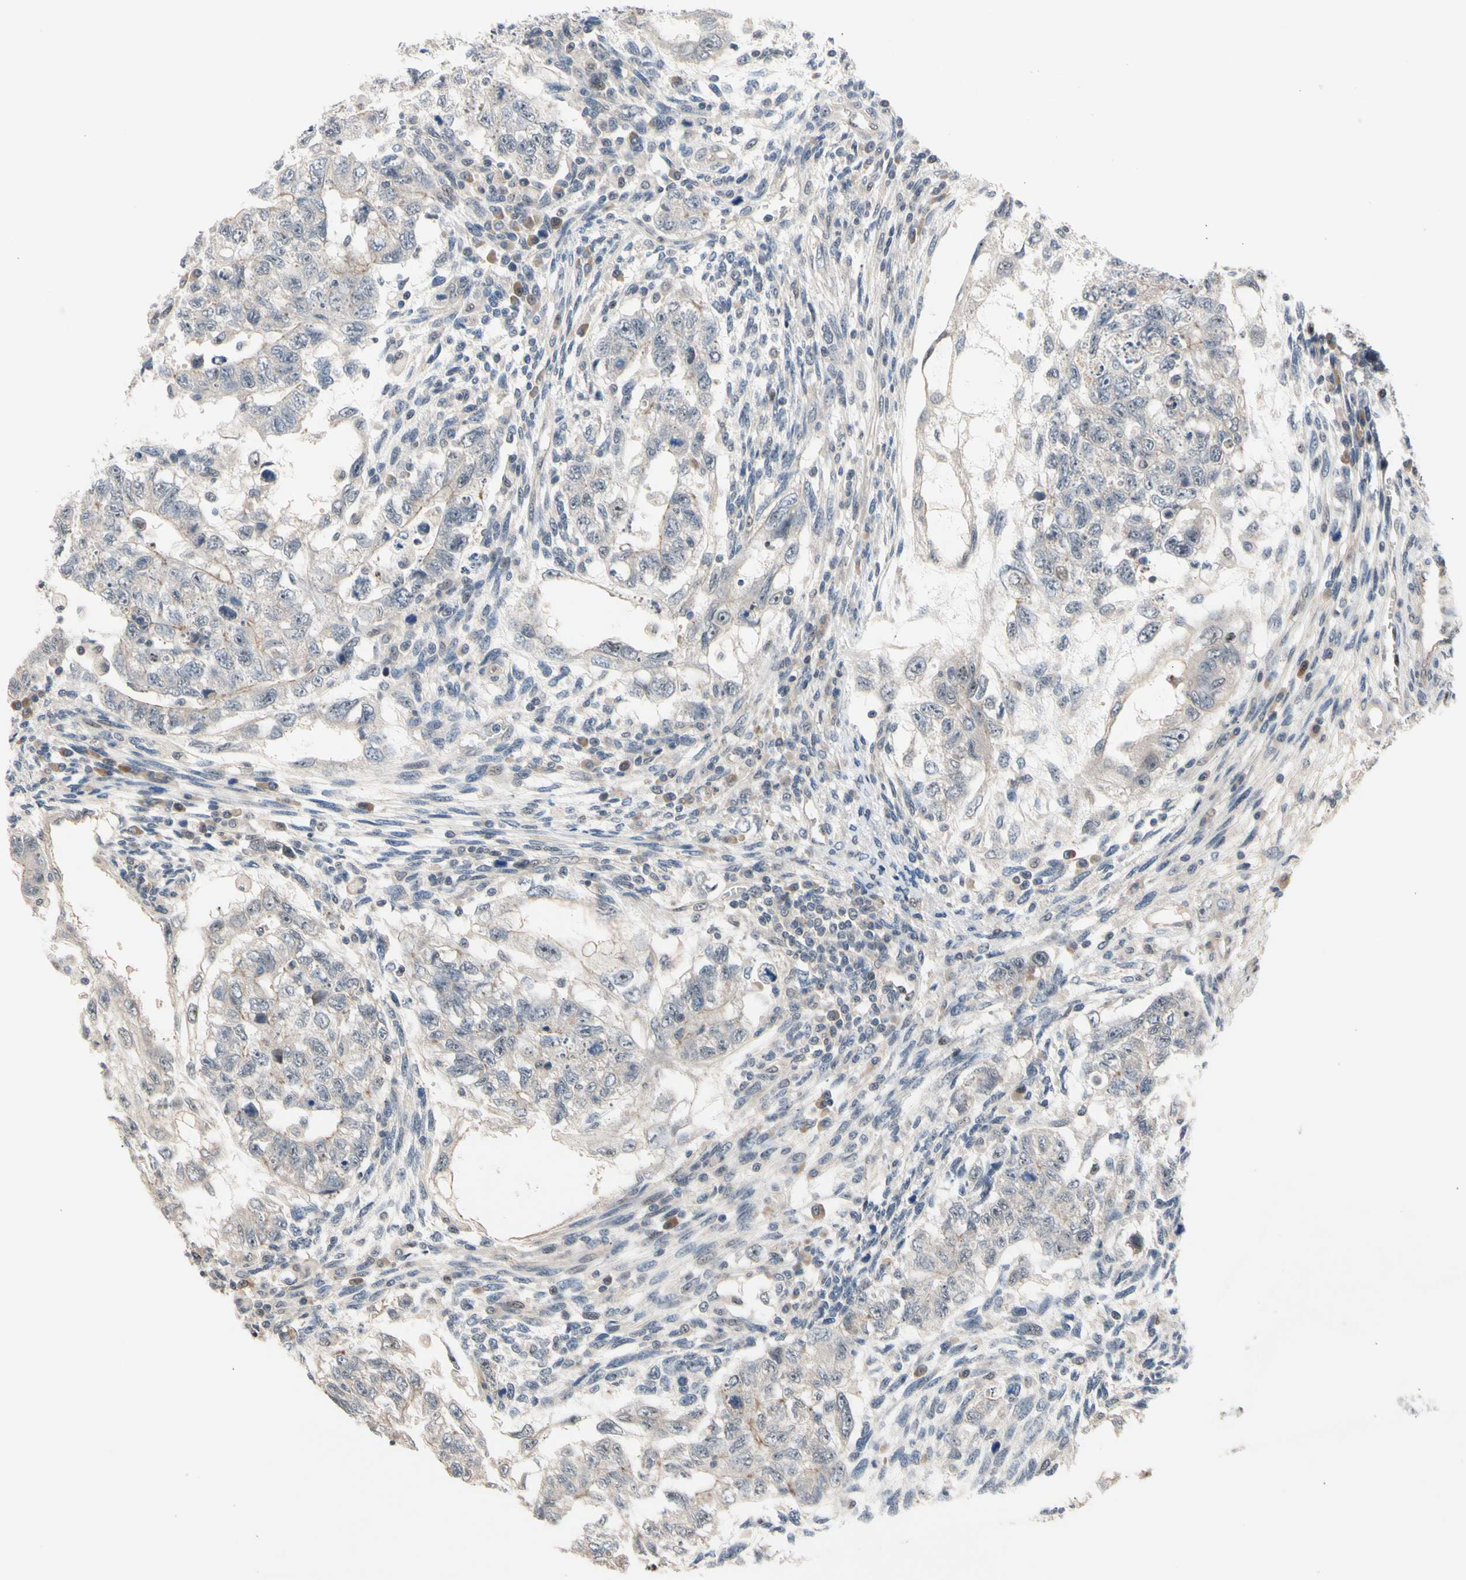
{"staining": {"intensity": "weak", "quantity": ">75%", "location": "cytoplasmic/membranous"}, "tissue": "testis cancer", "cell_type": "Tumor cells", "image_type": "cancer", "snomed": [{"axis": "morphology", "description": "Normal tissue, NOS"}, {"axis": "morphology", "description": "Carcinoma, Embryonal, NOS"}, {"axis": "topography", "description": "Testis"}], "caption": "Weak cytoplasmic/membranous protein positivity is seen in approximately >75% of tumor cells in embryonal carcinoma (testis). The staining was performed using DAB (3,3'-diaminobenzidine) to visualize the protein expression in brown, while the nuclei were stained in blue with hematoxylin (Magnification: 20x).", "gene": "NGEF", "patient": {"sex": "male", "age": 36}}